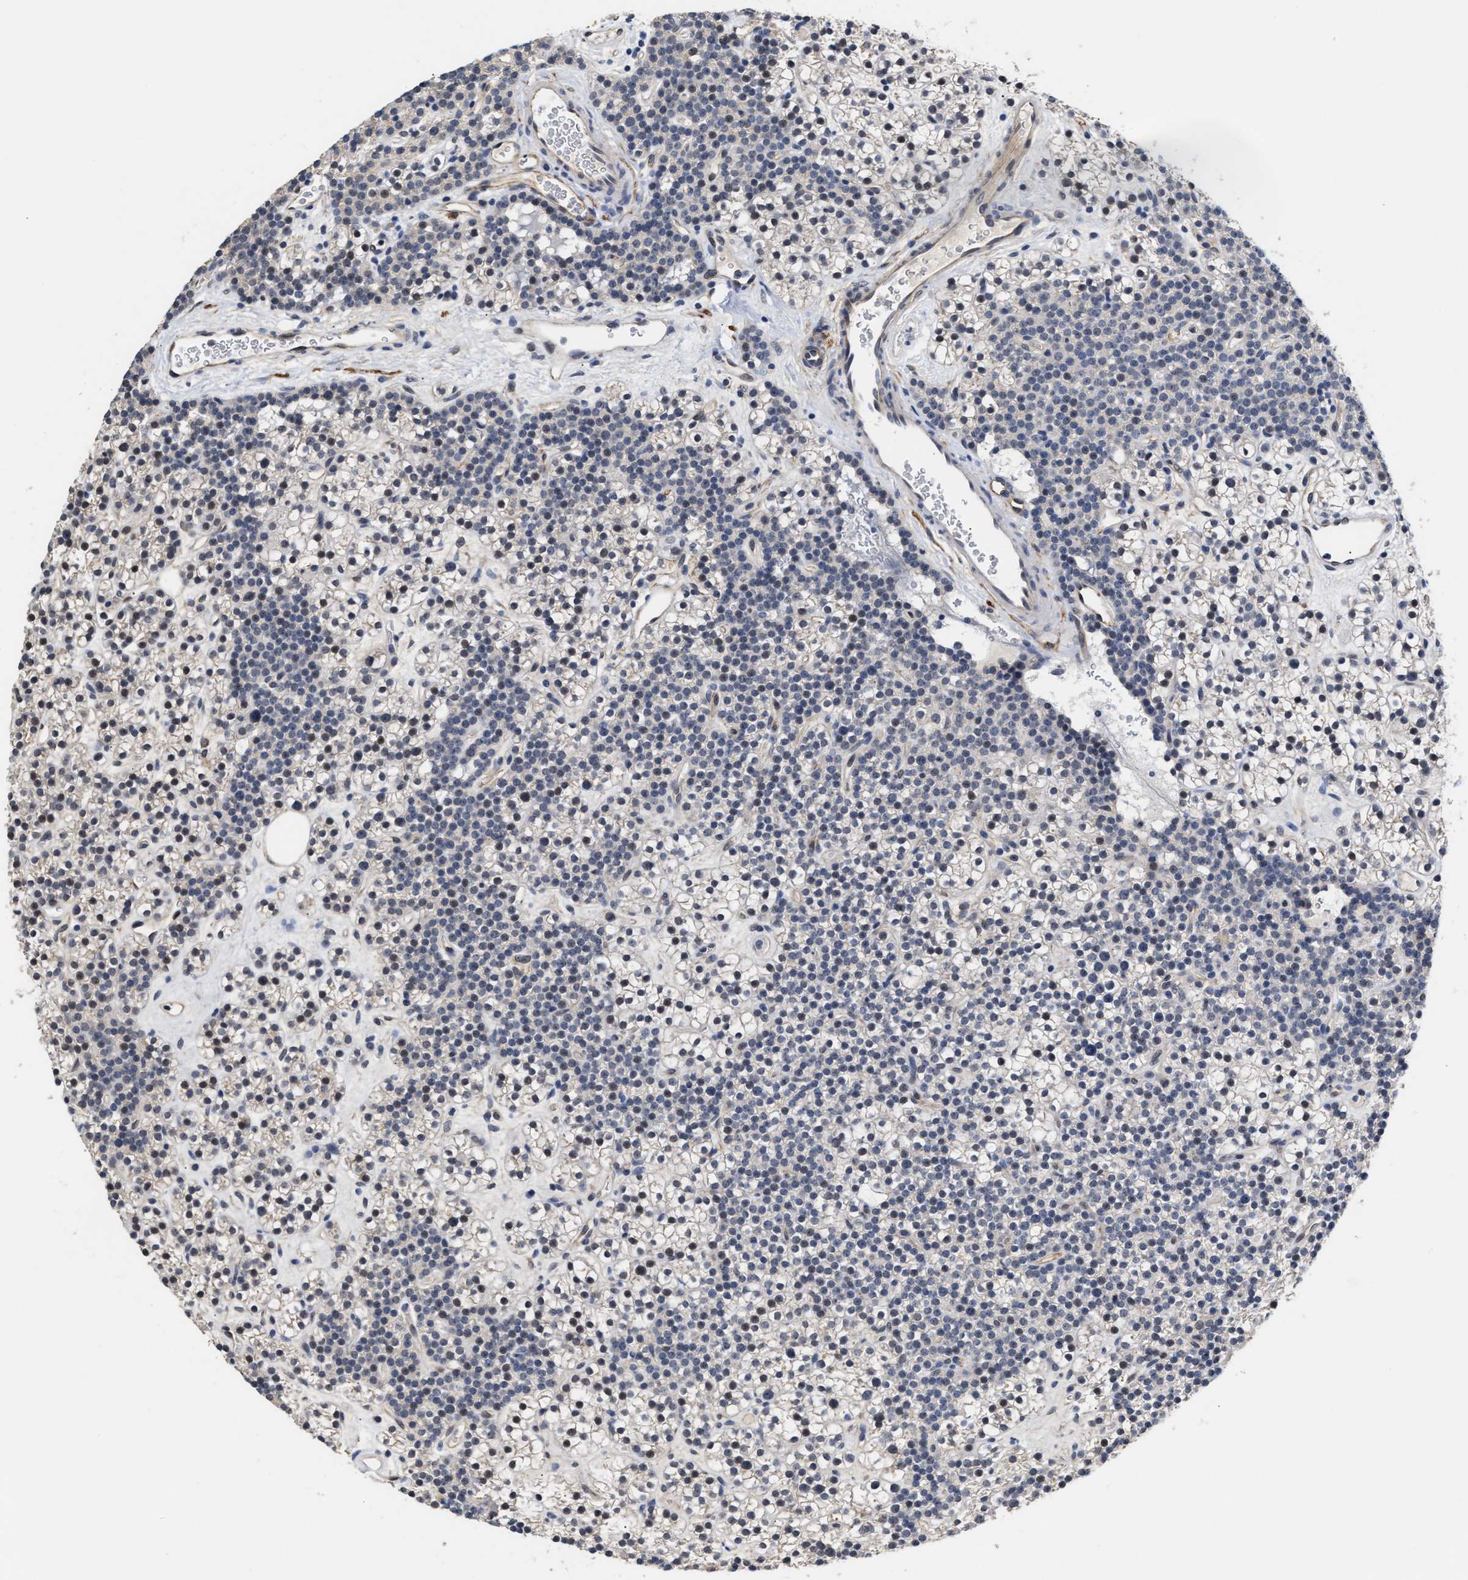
{"staining": {"intensity": "weak", "quantity": "<25%", "location": "nuclear"}, "tissue": "parathyroid gland", "cell_type": "Glandular cells", "image_type": "normal", "snomed": [{"axis": "morphology", "description": "Normal tissue, NOS"}, {"axis": "morphology", "description": "Adenoma, NOS"}, {"axis": "topography", "description": "Parathyroid gland"}], "caption": "A photomicrograph of human parathyroid gland is negative for staining in glandular cells. The staining was performed using DAB to visualize the protein expression in brown, while the nuclei were stained in blue with hematoxylin (Magnification: 20x).", "gene": "AHNAK2", "patient": {"sex": "female", "age": 54}}